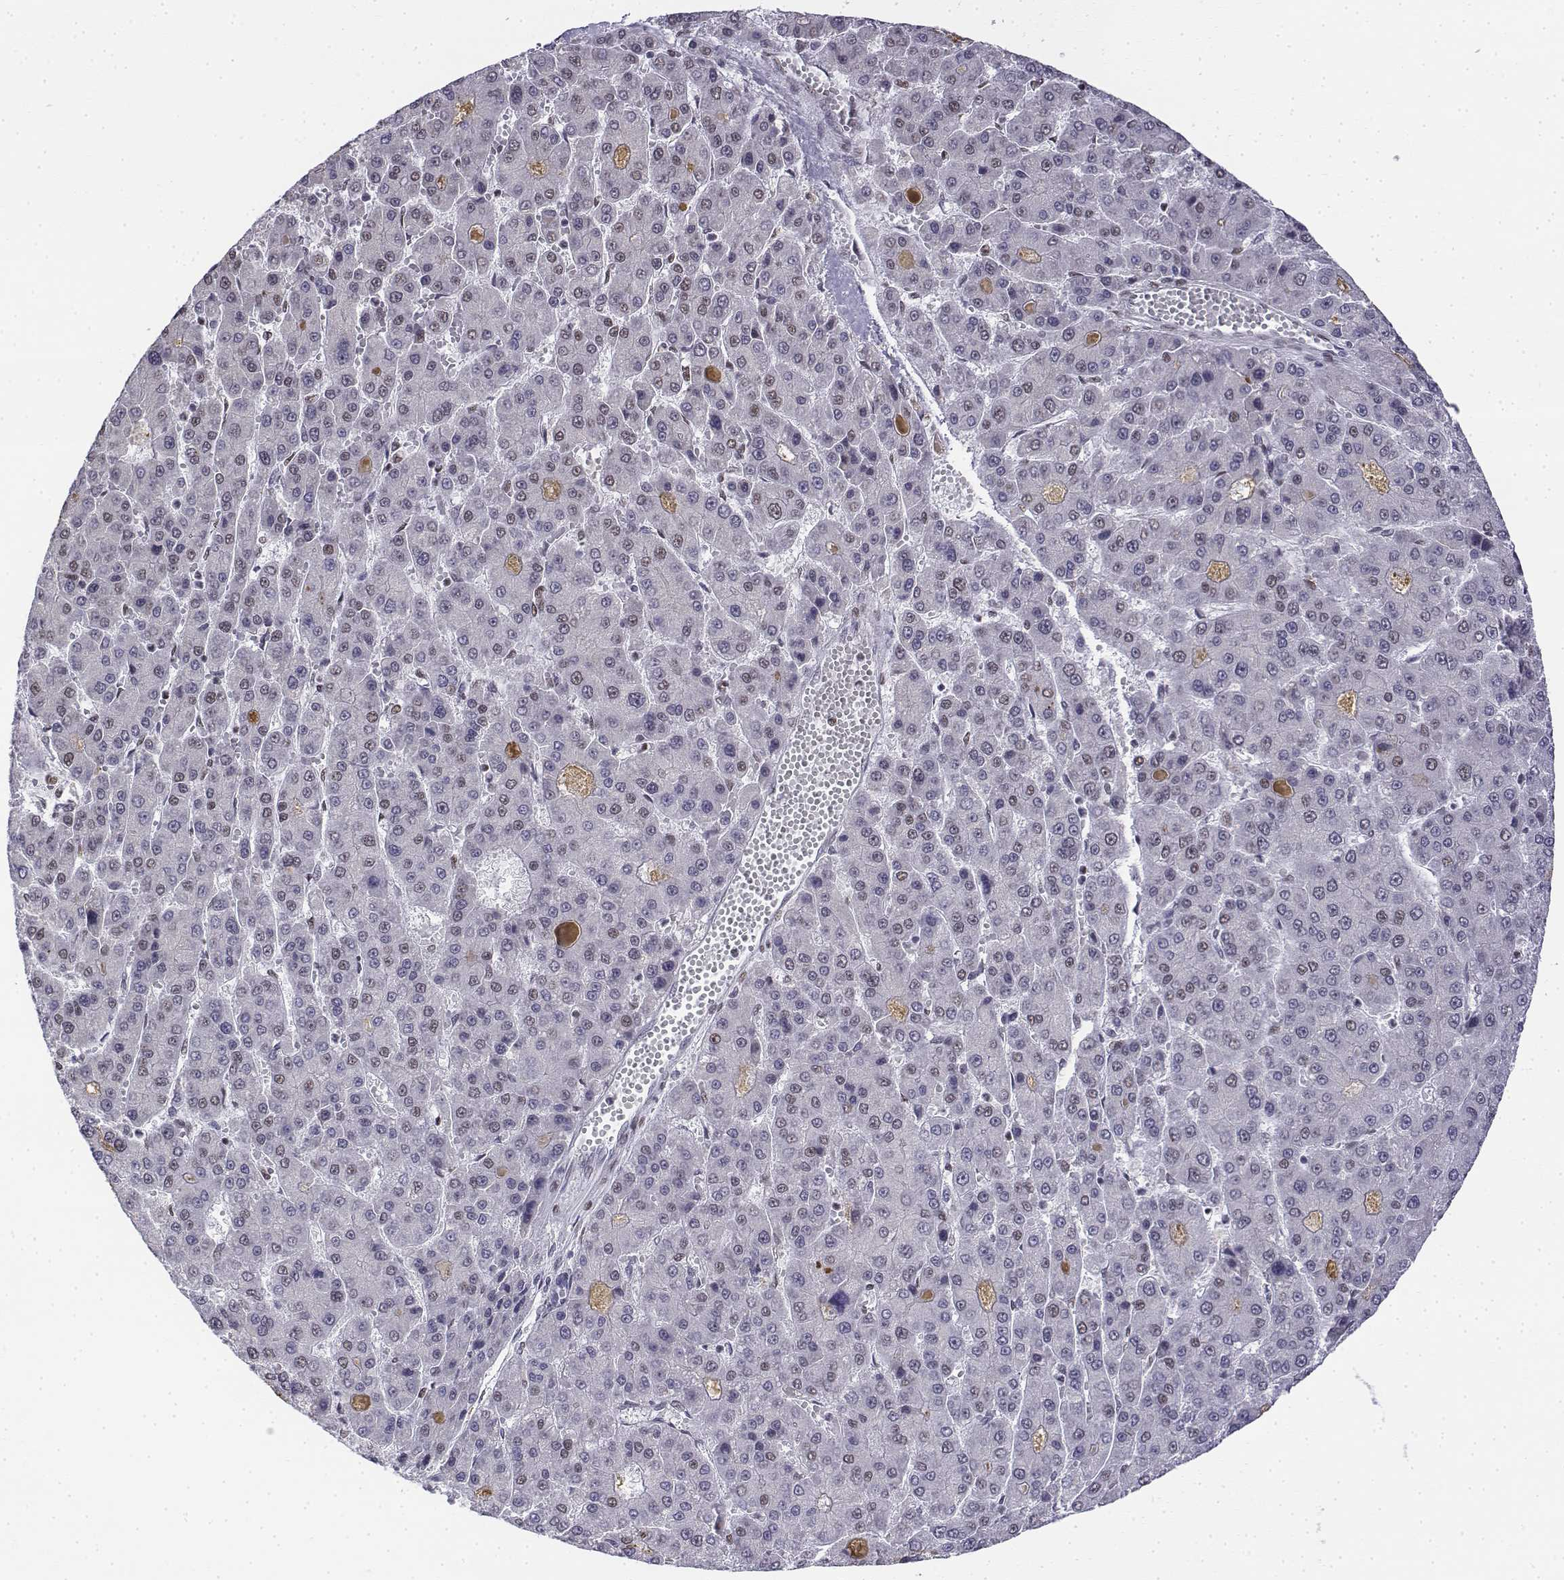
{"staining": {"intensity": "weak", "quantity": "<25%", "location": "nuclear"}, "tissue": "liver cancer", "cell_type": "Tumor cells", "image_type": "cancer", "snomed": [{"axis": "morphology", "description": "Carcinoma, Hepatocellular, NOS"}, {"axis": "topography", "description": "Liver"}], "caption": "DAB (3,3'-diaminobenzidine) immunohistochemical staining of human hepatocellular carcinoma (liver) reveals no significant staining in tumor cells.", "gene": "SETD1A", "patient": {"sex": "male", "age": 70}}